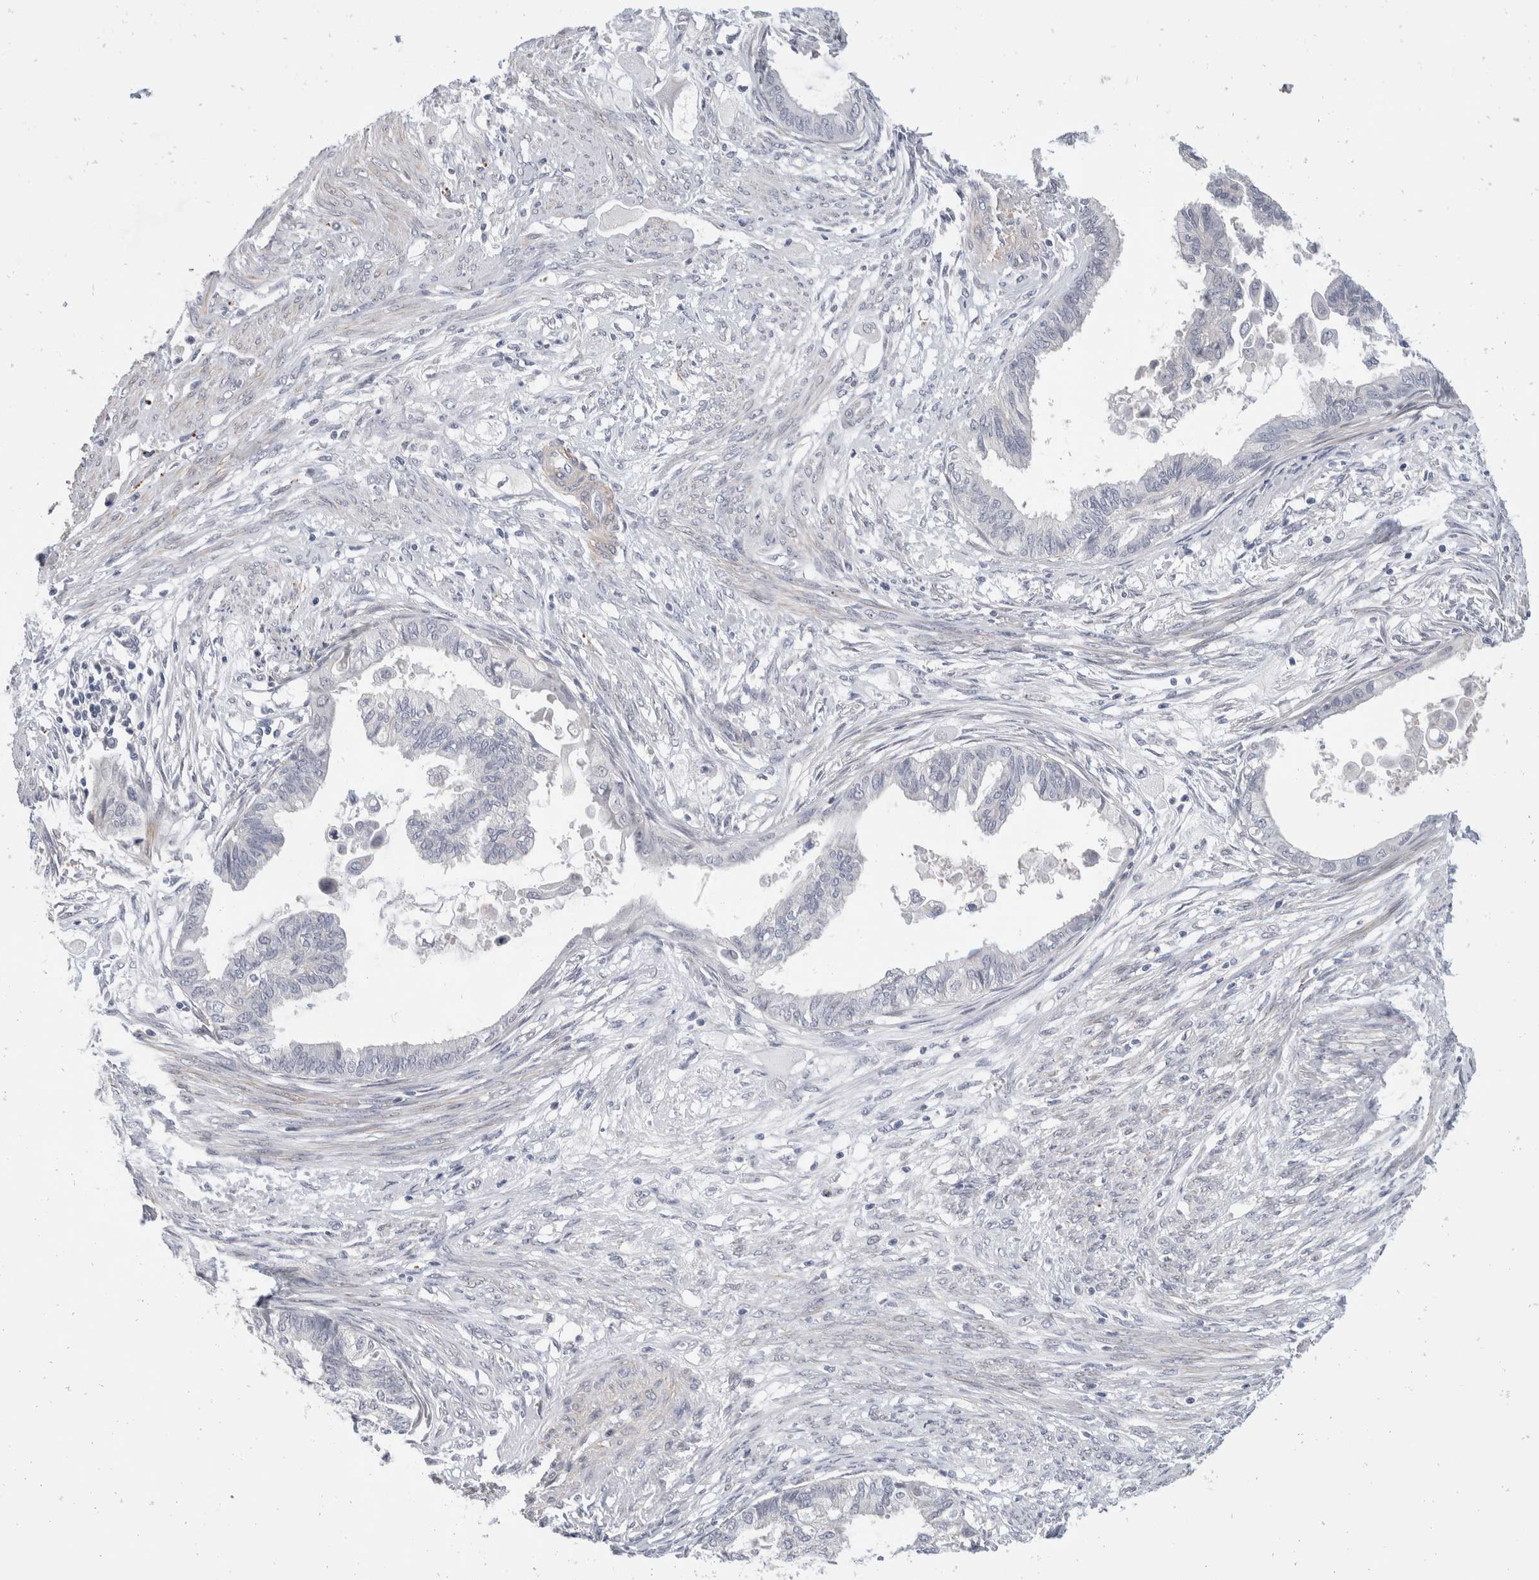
{"staining": {"intensity": "negative", "quantity": "none", "location": "none"}, "tissue": "cervical cancer", "cell_type": "Tumor cells", "image_type": "cancer", "snomed": [{"axis": "morphology", "description": "Normal tissue, NOS"}, {"axis": "morphology", "description": "Adenocarcinoma, NOS"}, {"axis": "topography", "description": "Cervix"}, {"axis": "topography", "description": "Endometrium"}], "caption": "Tumor cells are negative for brown protein staining in cervical cancer (adenocarcinoma).", "gene": "CATSPERD", "patient": {"sex": "female", "age": 86}}